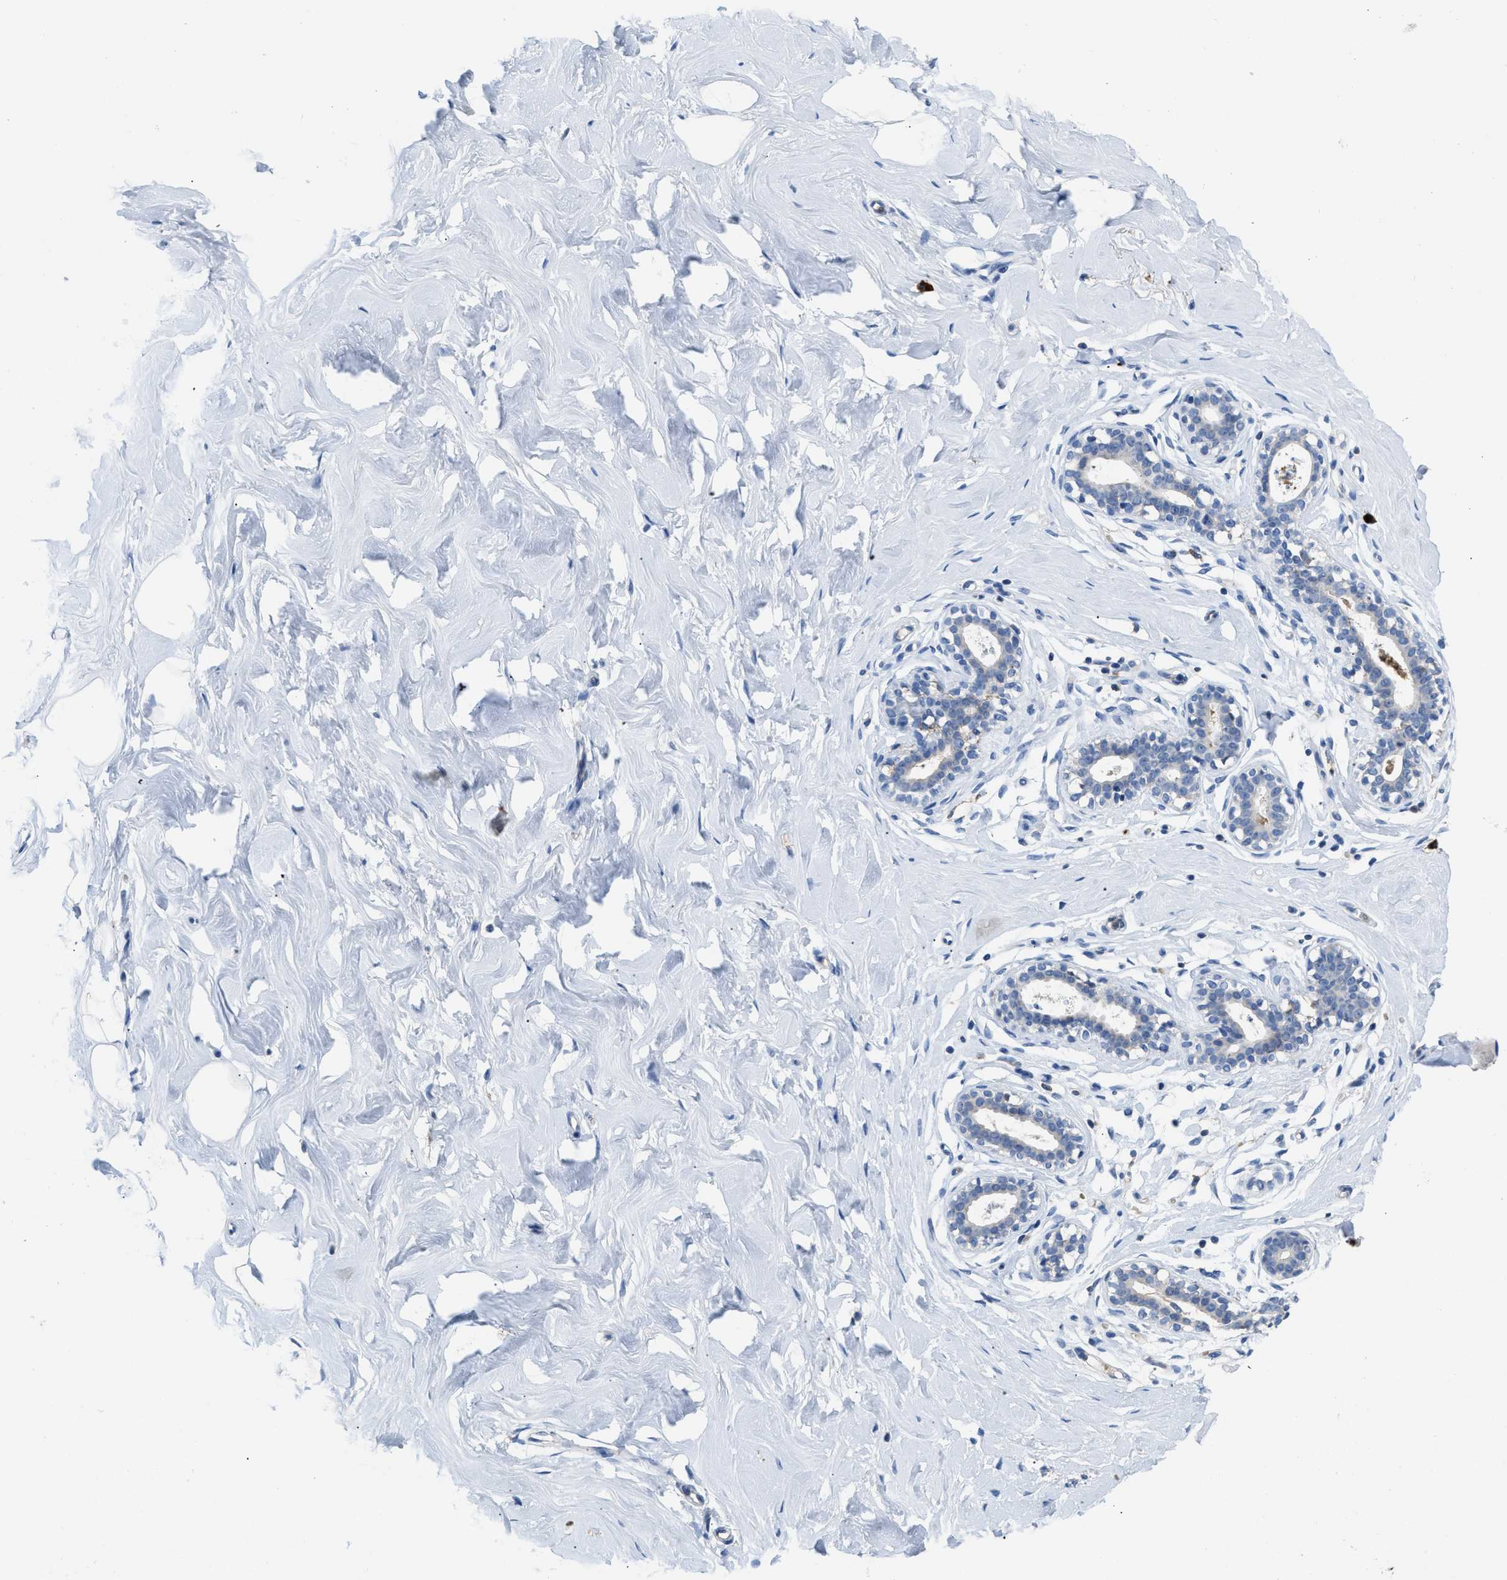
{"staining": {"intensity": "negative", "quantity": "none", "location": "none"}, "tissue": "breast", "cell_type": "Adipocytes", "image_type": "normal", "snomed": [{"axis": "morphology", "description": "Normal tissue, NOS"}, {"axis": "topography", "description": "Breast"}], "caption": "Normal breast was stained to show a protein in brown. There is no significant expression in adipocytes. (Stains: DAB immunohistochemistry with hematoxylin counter stain, Microscopy: brightfield microscopy at high magnification).", "gene": "FGF18", "patient": {"sex": "female", "age": 23}}